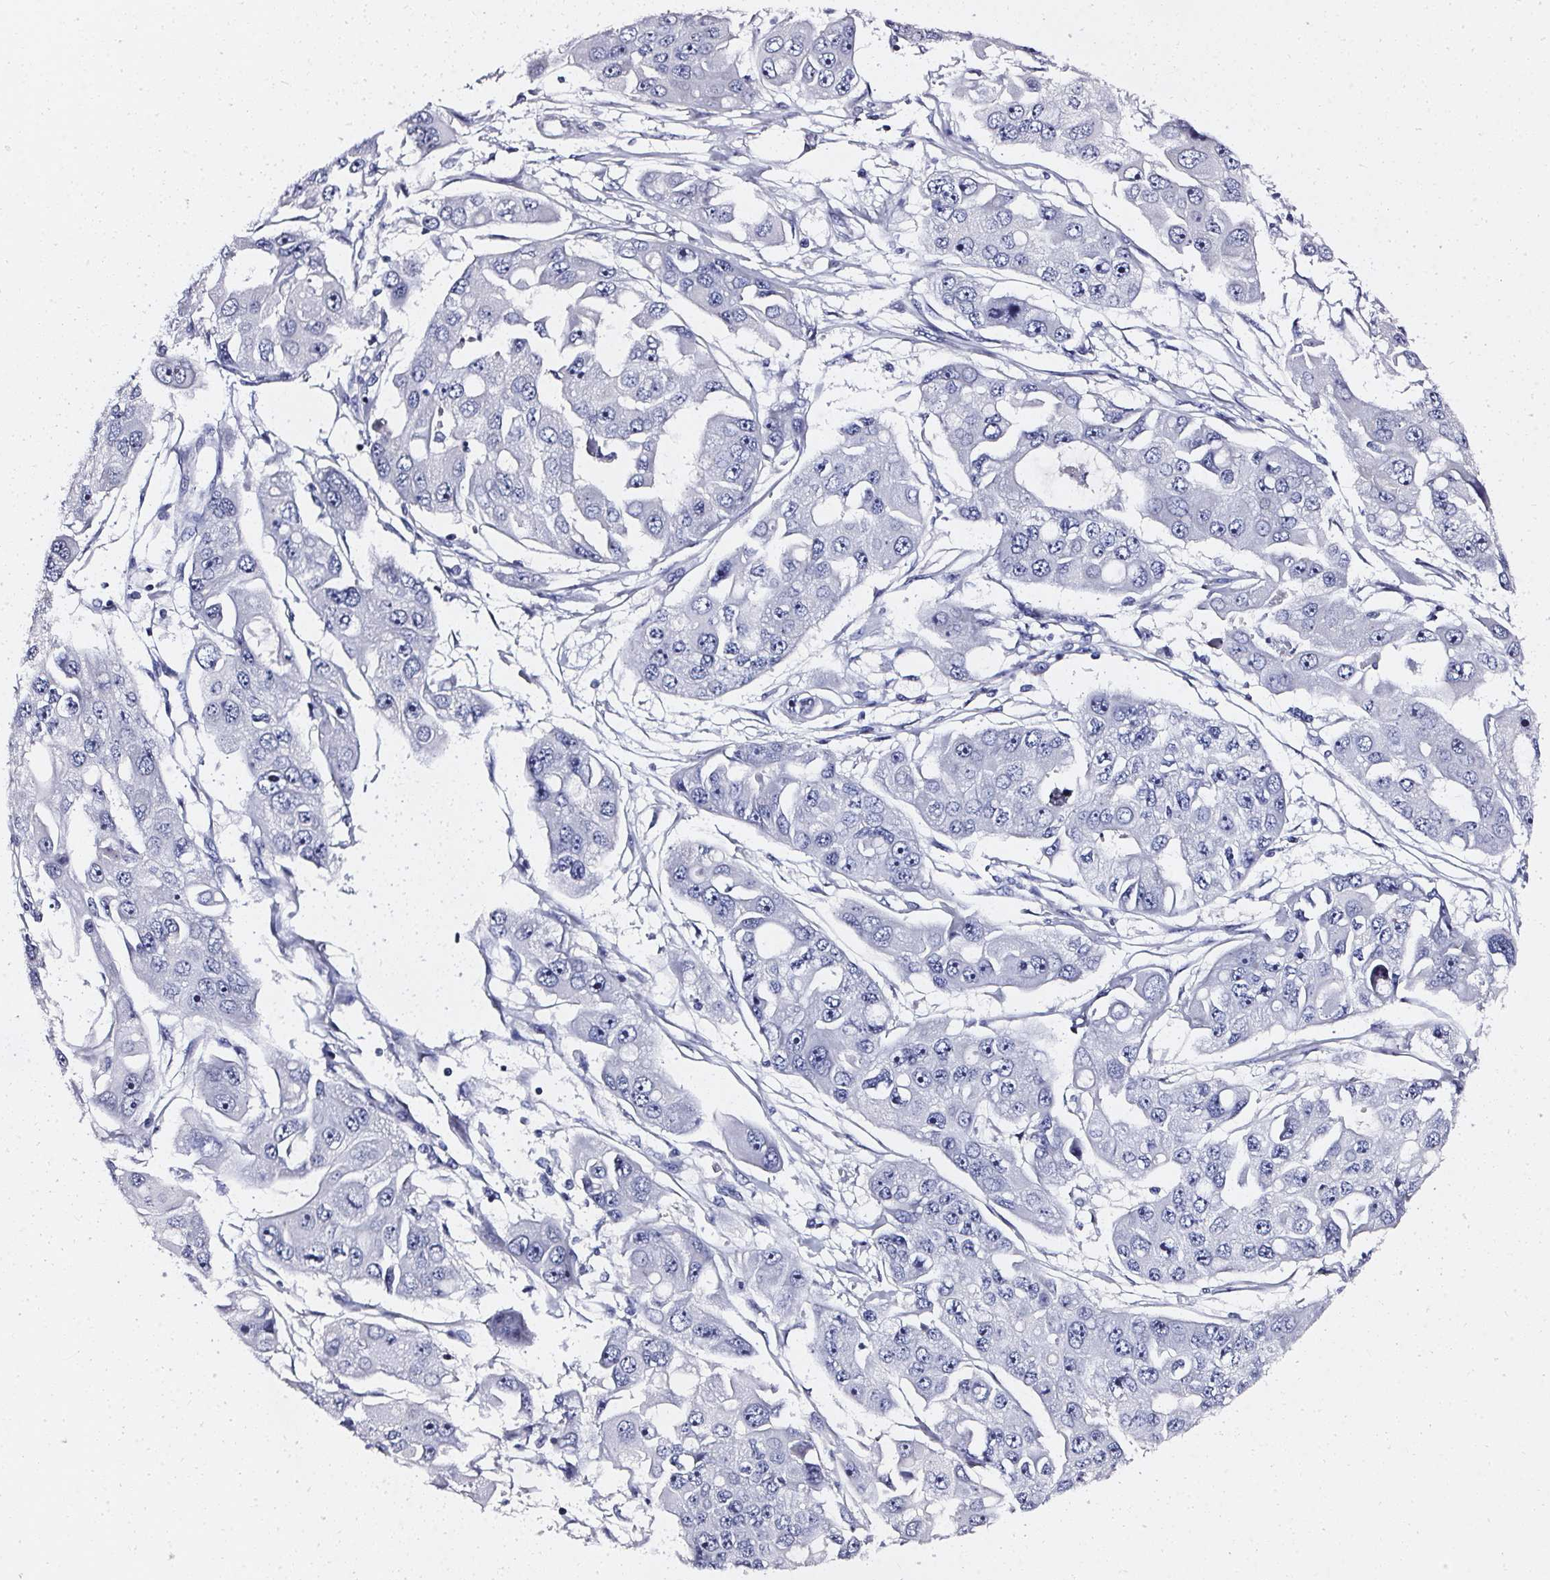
{"staining": {"intensity": "negative", "quantity": "none", "location": "none"}, "tissue": "ovarian cancer", "cell_type": "Tumor cells", "image_type": "cancer", "snomed": [{"axis": "morphology", "description": "Cystadenocarcinoma, serous, NOS"}, {"axis": "topography", "description": "Ovary"}], "caption": "This is a photomicrograph of IHC staining of ovarian serous cystadenocarcinoma, which shows no staining in tumor cells.", "gene": "ELAVL2", "patient": {"sex": "female", "age": 56}}